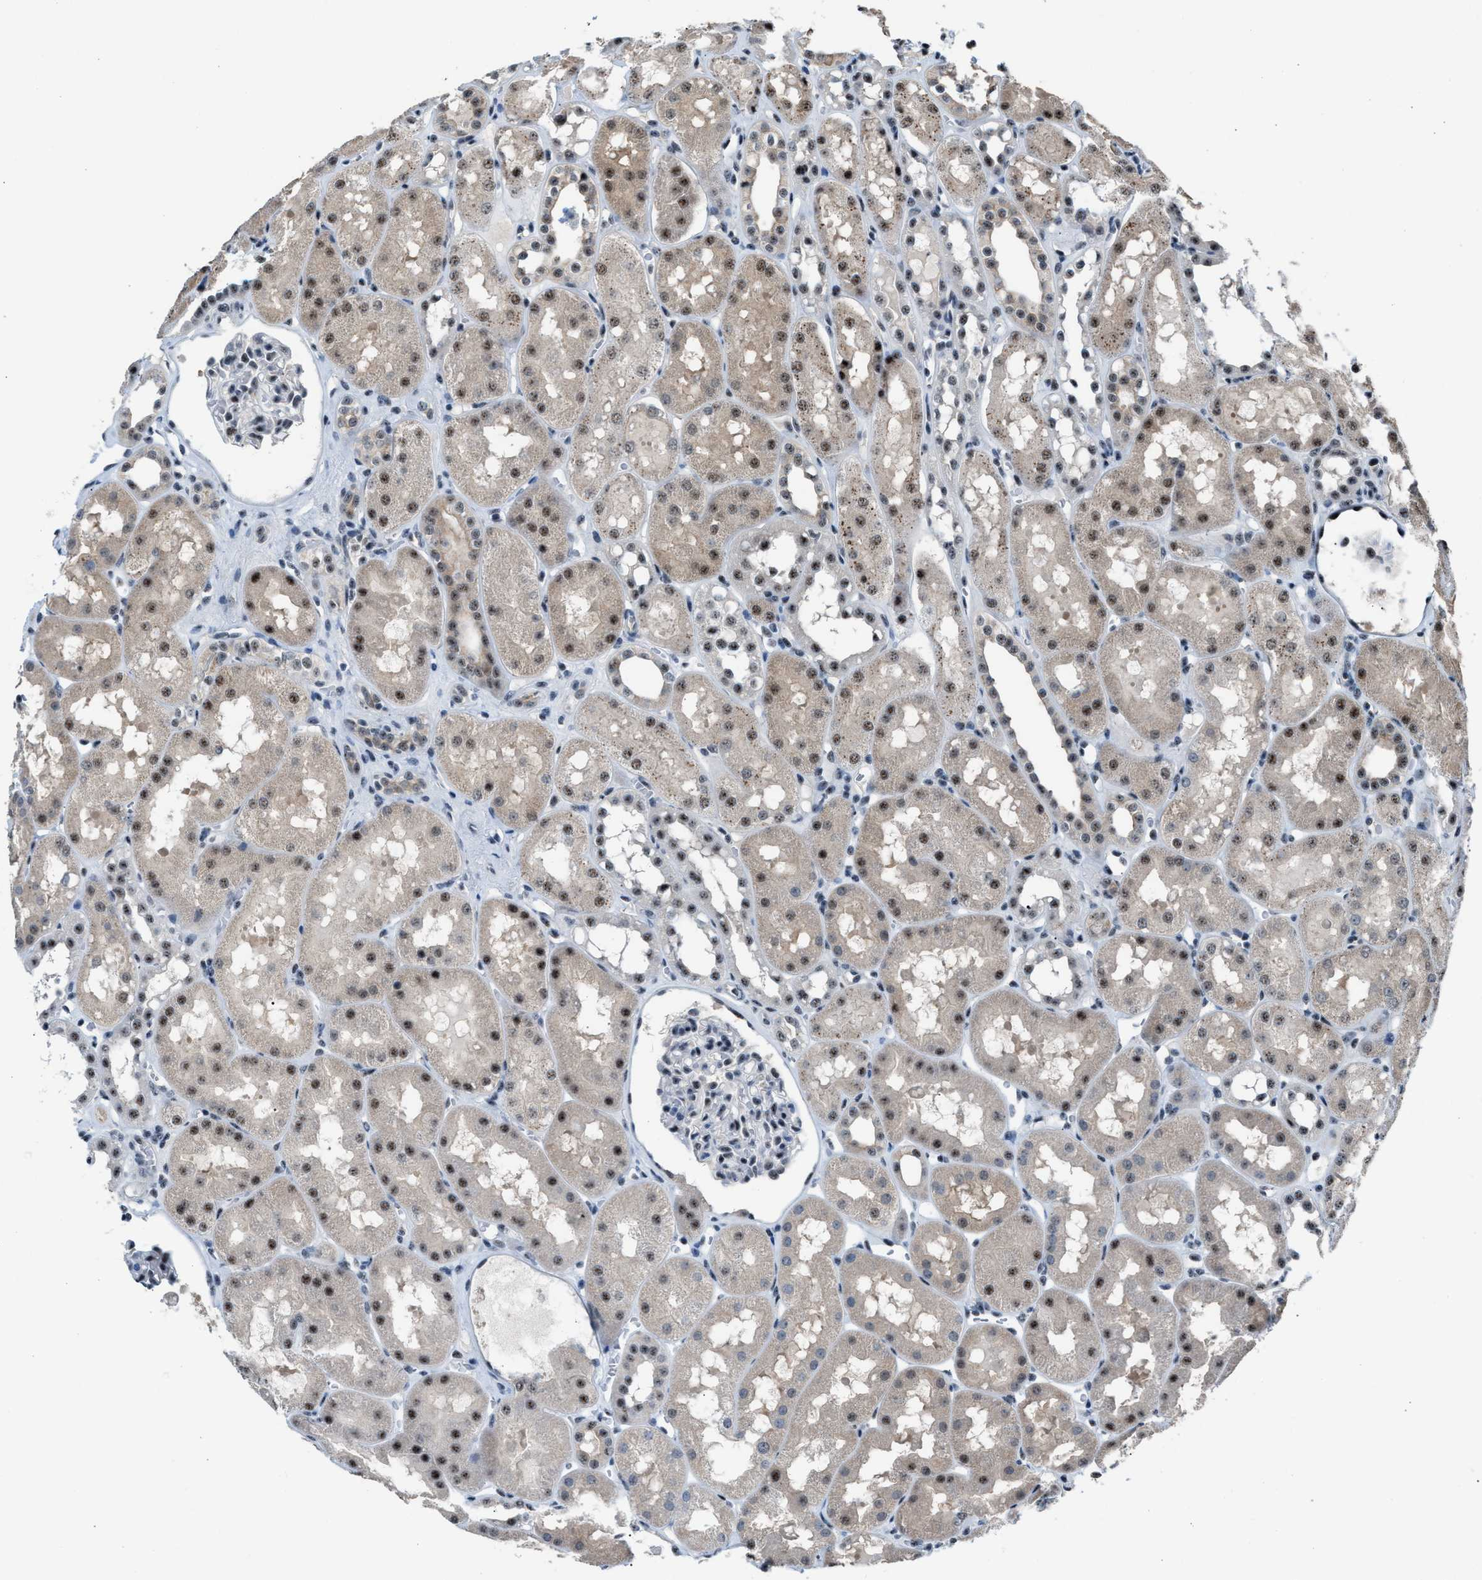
{"staining": {"intensity": "moderate", "quantity": "<25%", "location": "nuclear"}, "tissue": "kidney", "cell_type": "Cells in glomeruli", "image_type": "normal", "snomed": [{"axis": "morphology", "description": "Normal tissue, NOS"}, {"axis": "topography", "description": "Kidney"}, {"axis": "topography", "description": "Urinary bladder"}], "caption": "The image reveals a brown stain indicating the presence of a protein in the nuclear of cells in glomeruli in kidney. Immunohistochemistry (ihc) stains the protein of interest in brown and the nuclei are stained blue.", "gene": "CENPP", "patient": {"sex": "male", "age": 16}}